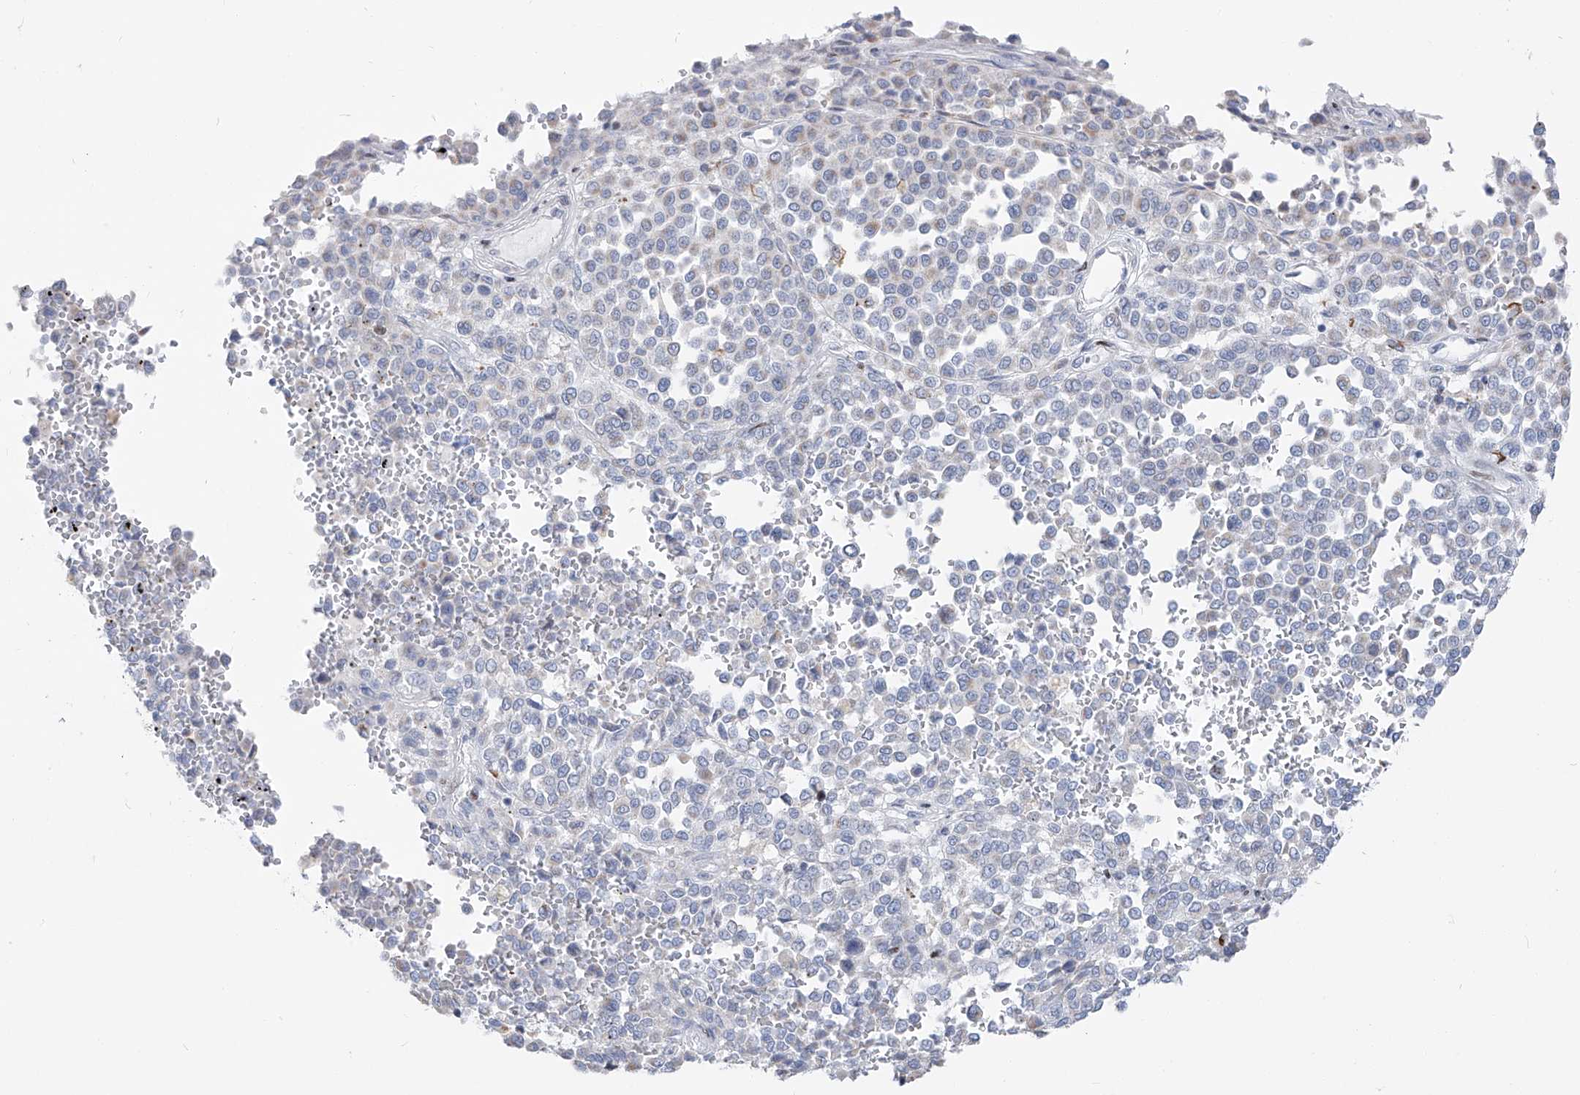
{"staining": {"intensity": "negative", "quantity": "none", "location": "none"}, "tissue": "melanoma", "cell_type": "Tumor cells", "image_type": "cancer", "snomed": [{"axis": "morphology", "description": "Malignant melanoma, Metastatic site"}, {"axis": "topography", "description": "Pancreas"}], "caption": "IHC micrograph of human malignant melanoma (metastatic site) stained for a protein (brown), which demonstrates no positivity in tumor cells.", "gene": "FRS3", "patient": {"sex": "female", "age": 30}}